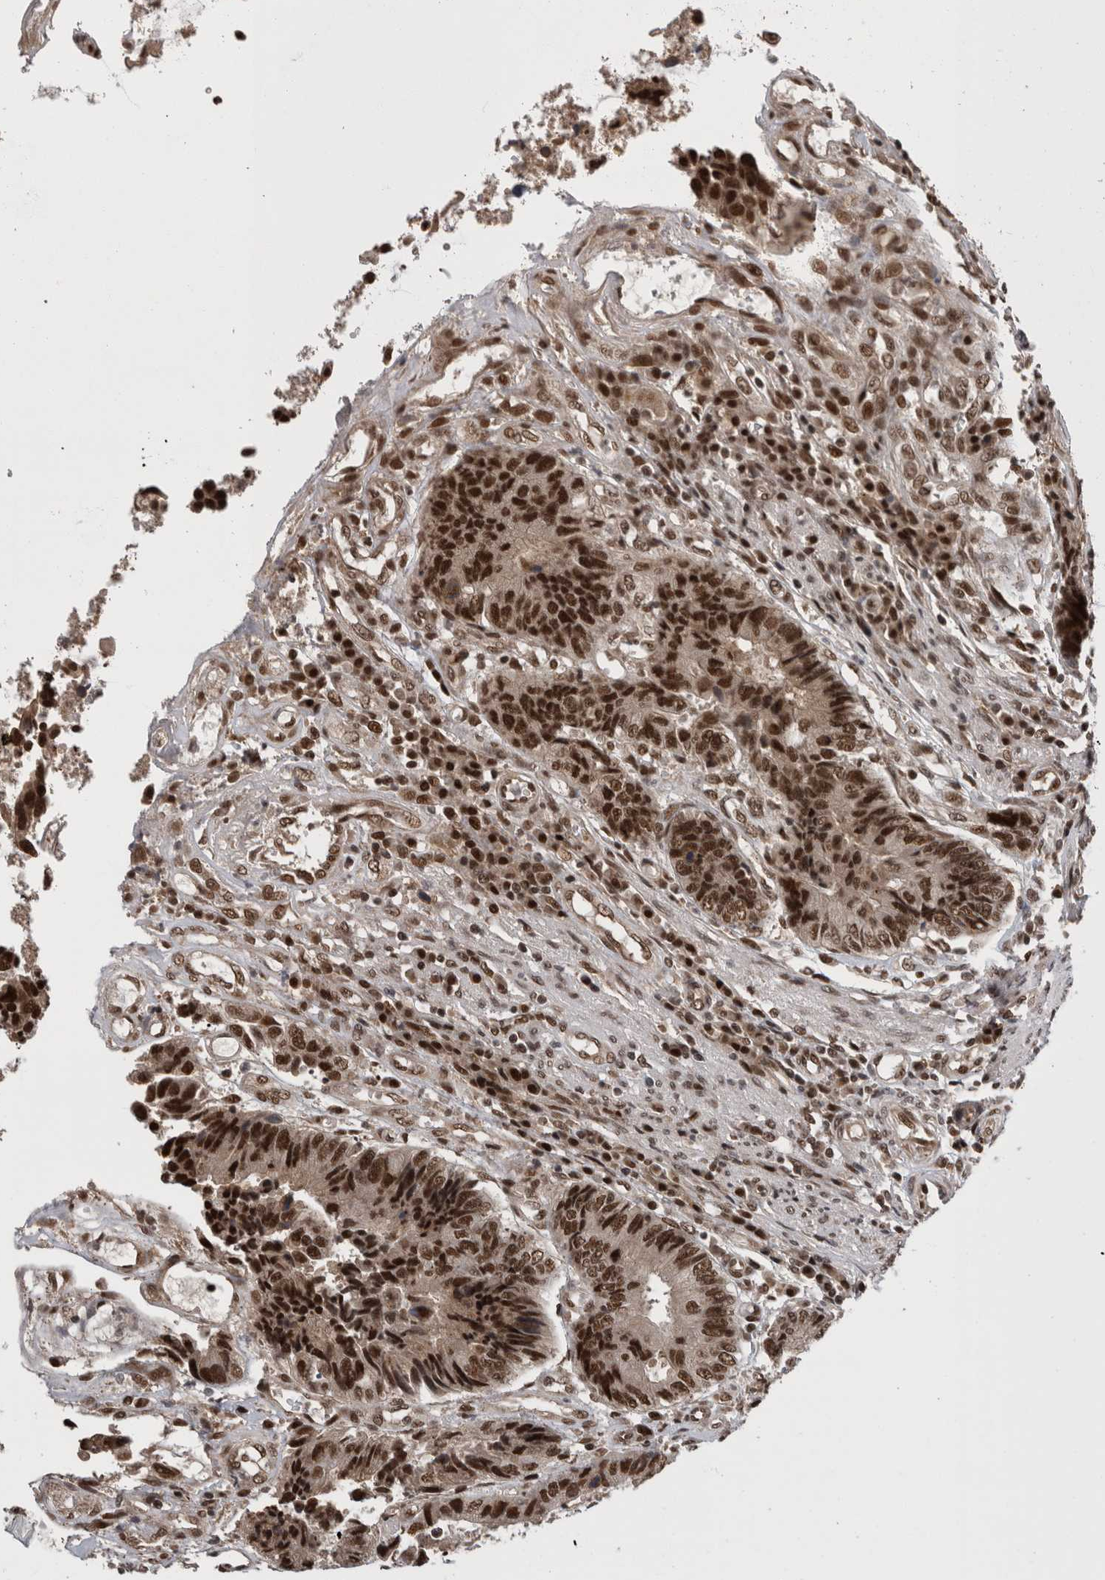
{"staining": {"intensity": "strong", "quantity": ">75%", "location": "nuclear"}, "tissue": "colorectal cancer", "cell_type": "Tumor cells", "image_type": "cancer", "snomed": [{"axis": "morphology", "description": "Adenocarcinoma, NOS"}, {"axis": "topography", "description": "Rectum"}], "caption": "An image of colorectal adenocarcinoma stained for a protein exhibits strong nuclear brown staining in tumor cells.", "gene": "CPSF2", "patient": {"sex": "male", "age": 84}}